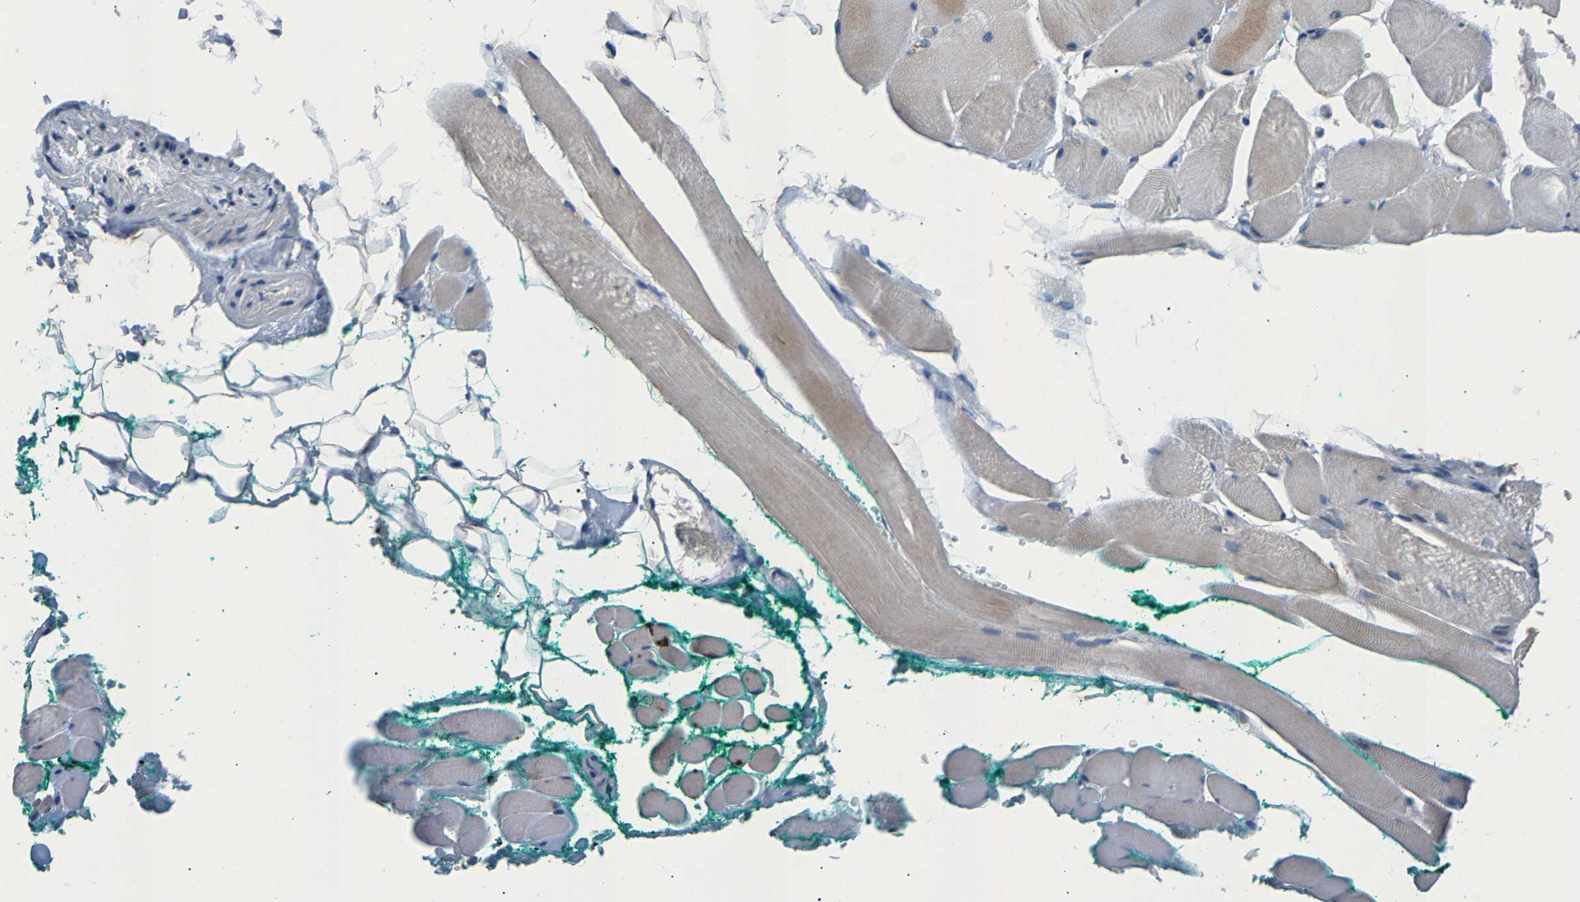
{"staining": {"intensity": "weak", "quantity": "25%-75%", "location": "cytoplasmic/membranous"}, "tissue": "skeletal muscle", "cell_type": "Myocytes", "image_type": "normal", "snomed": [{"axis": "morphology", "description": "Normal tissue, NOS"}, {"axis": "topography", "description": "Skeletal muscle"}, {"axis": "topography", "description": "Peripheral nerve tissue"}], "caption": "Skeletal muscle stained with DAB (3,3'-diaminobenzidine) IHC demonstrates low levels of weak cytoplasmic/membranous positivity in approximately 25%-75% of myocytes.", "gene": "NT5C", "patient": {"sex": "female", "age": 84}}